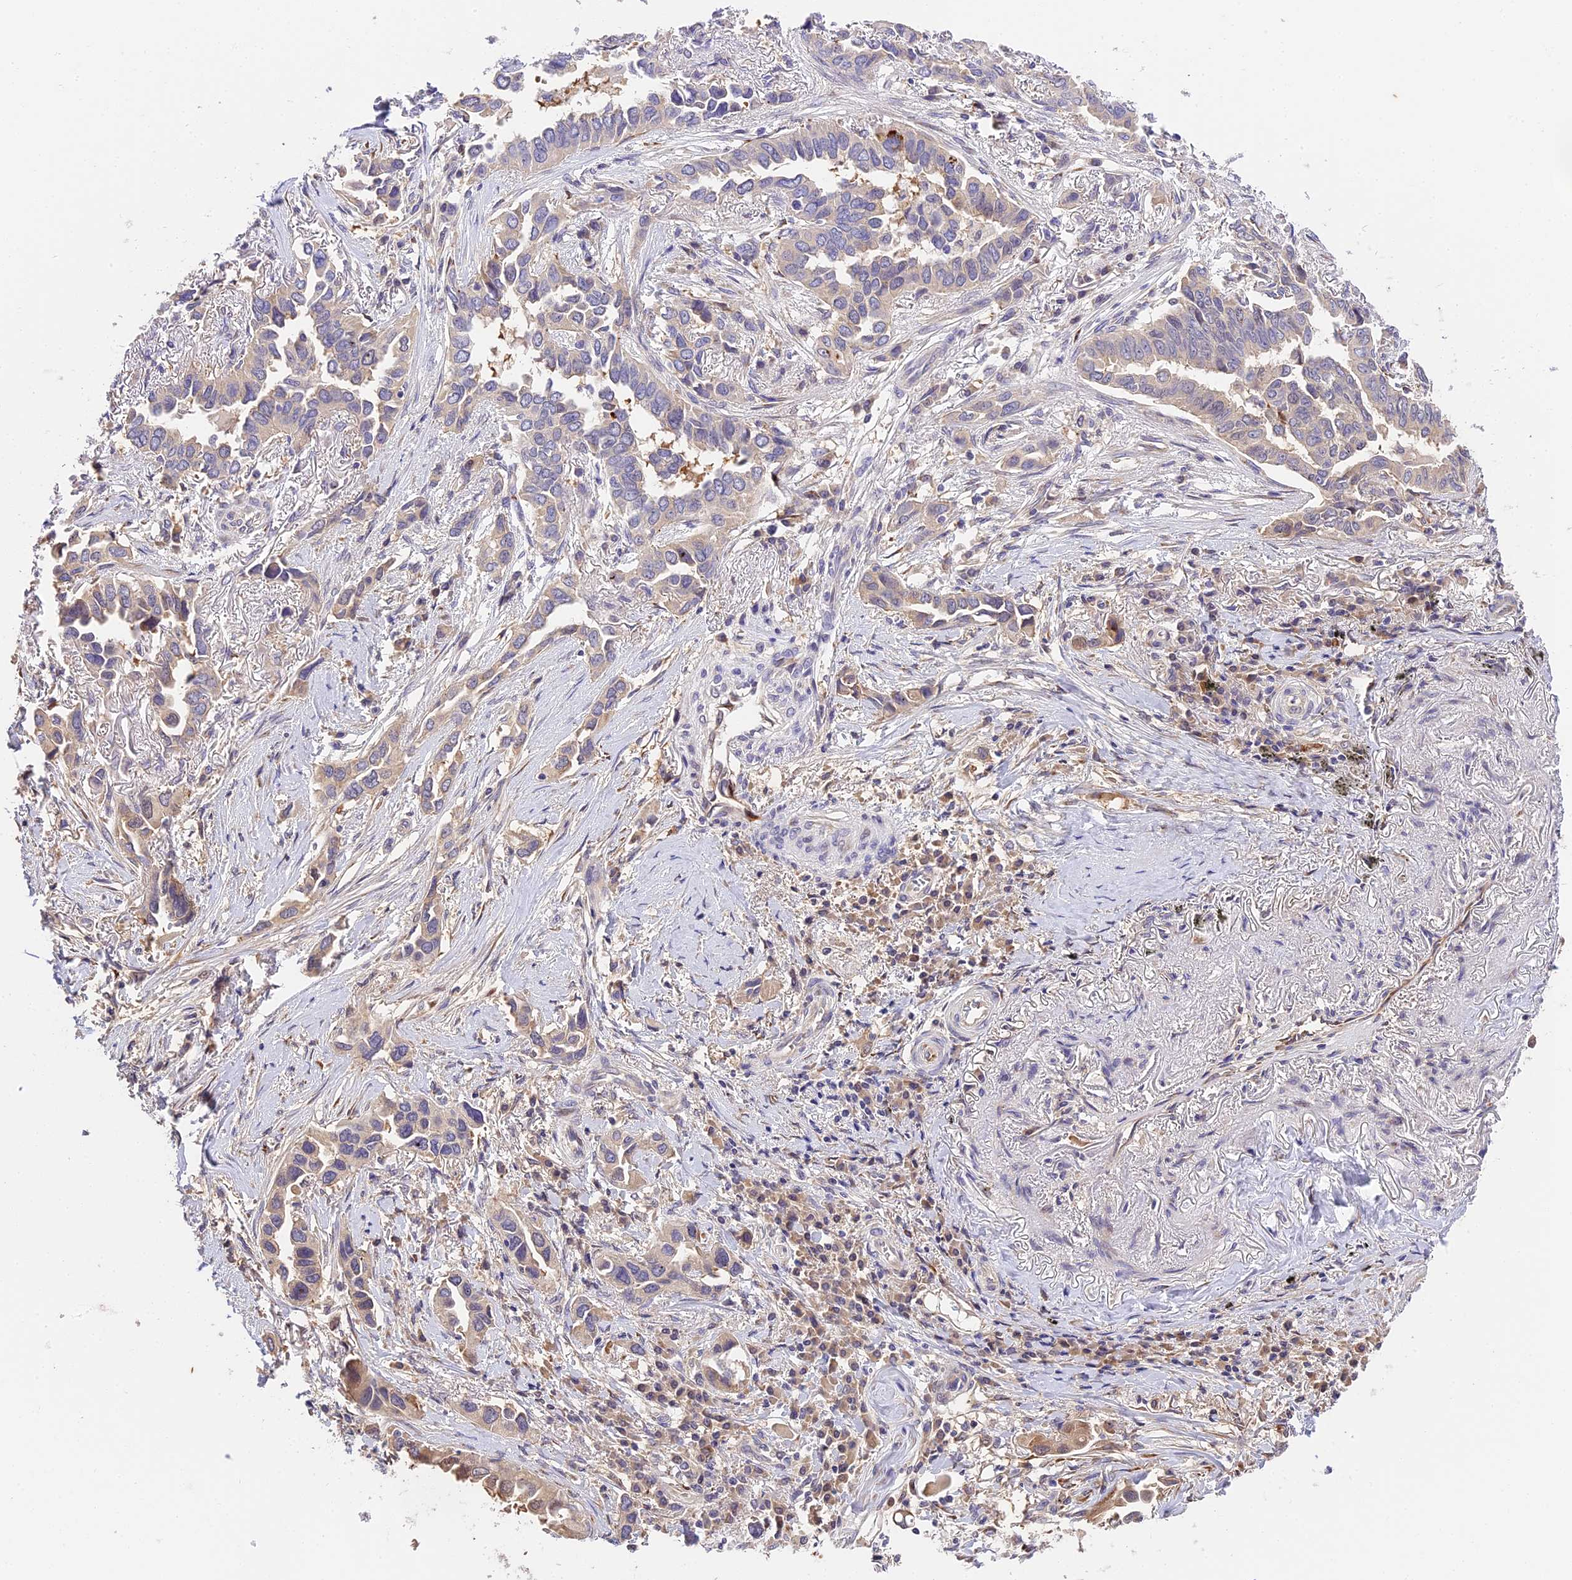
{"staining": {"intensity": "weak", "quantity": "25%-75%", "location": "cytoplasmic/membranous"}, "tissue": "lung cancer", "cell_type": "Tumor cells", "image_type": "cancer", "snomed": [{"axis": "morphology", "description": "Adenocarcinoma, NOS"}, {"axis": "topography", "description": "Lung"}], "caption": "IHC micrograph of neoplastic tissue: lung adenocarcinoma stained using immunohistochemistry (IHC) demonstrates low levels of weak protein expression localized specifically in the cytoplasmic/membranous of tumor cells, appearing as a cytoplasmic/membranous brown color.", "gene": "BSCL2", "patient": {"sex": "female", "age": 76}}